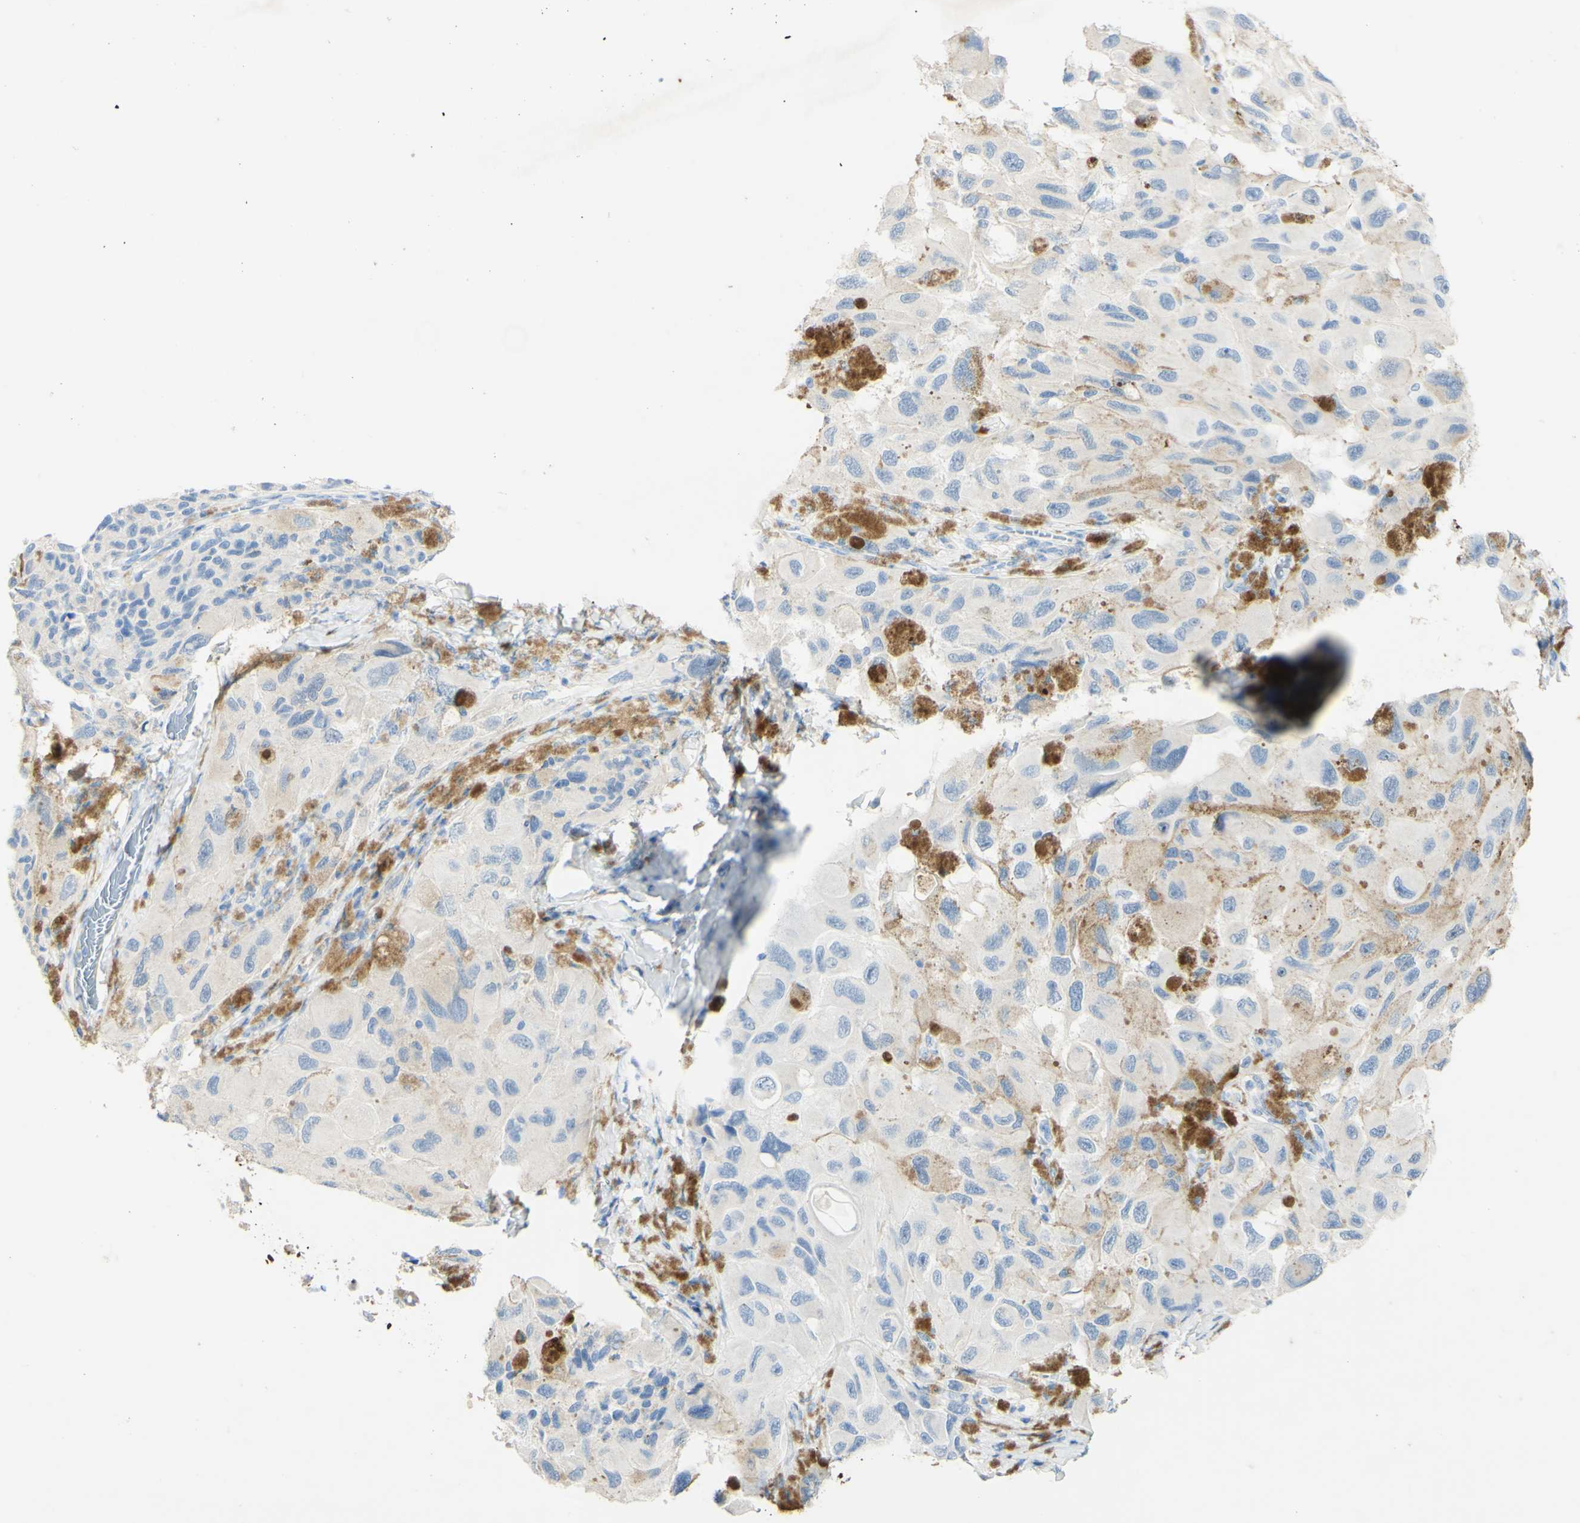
{"staining": {"intensity": "moderate", "quantity": "<25%", "location": "cytoplasmic/membranous"}, "tissue": "melanoma", "cell_type": "Tumor cells", "image_type": "cancer", "snomed": [{"axis": "morphology", "description": "Malignant melanoma, NOS"}, {"axis": "topography", "description": "Skin"}], "caption": "Moderate cytoplasmic/membranous positivity for a protein is identified in about <25% of tumor cells of melanoma using immunohistochemistry (IHC).", "gene": "PIGR", "patient": {"sex": "female", "age": 73}}